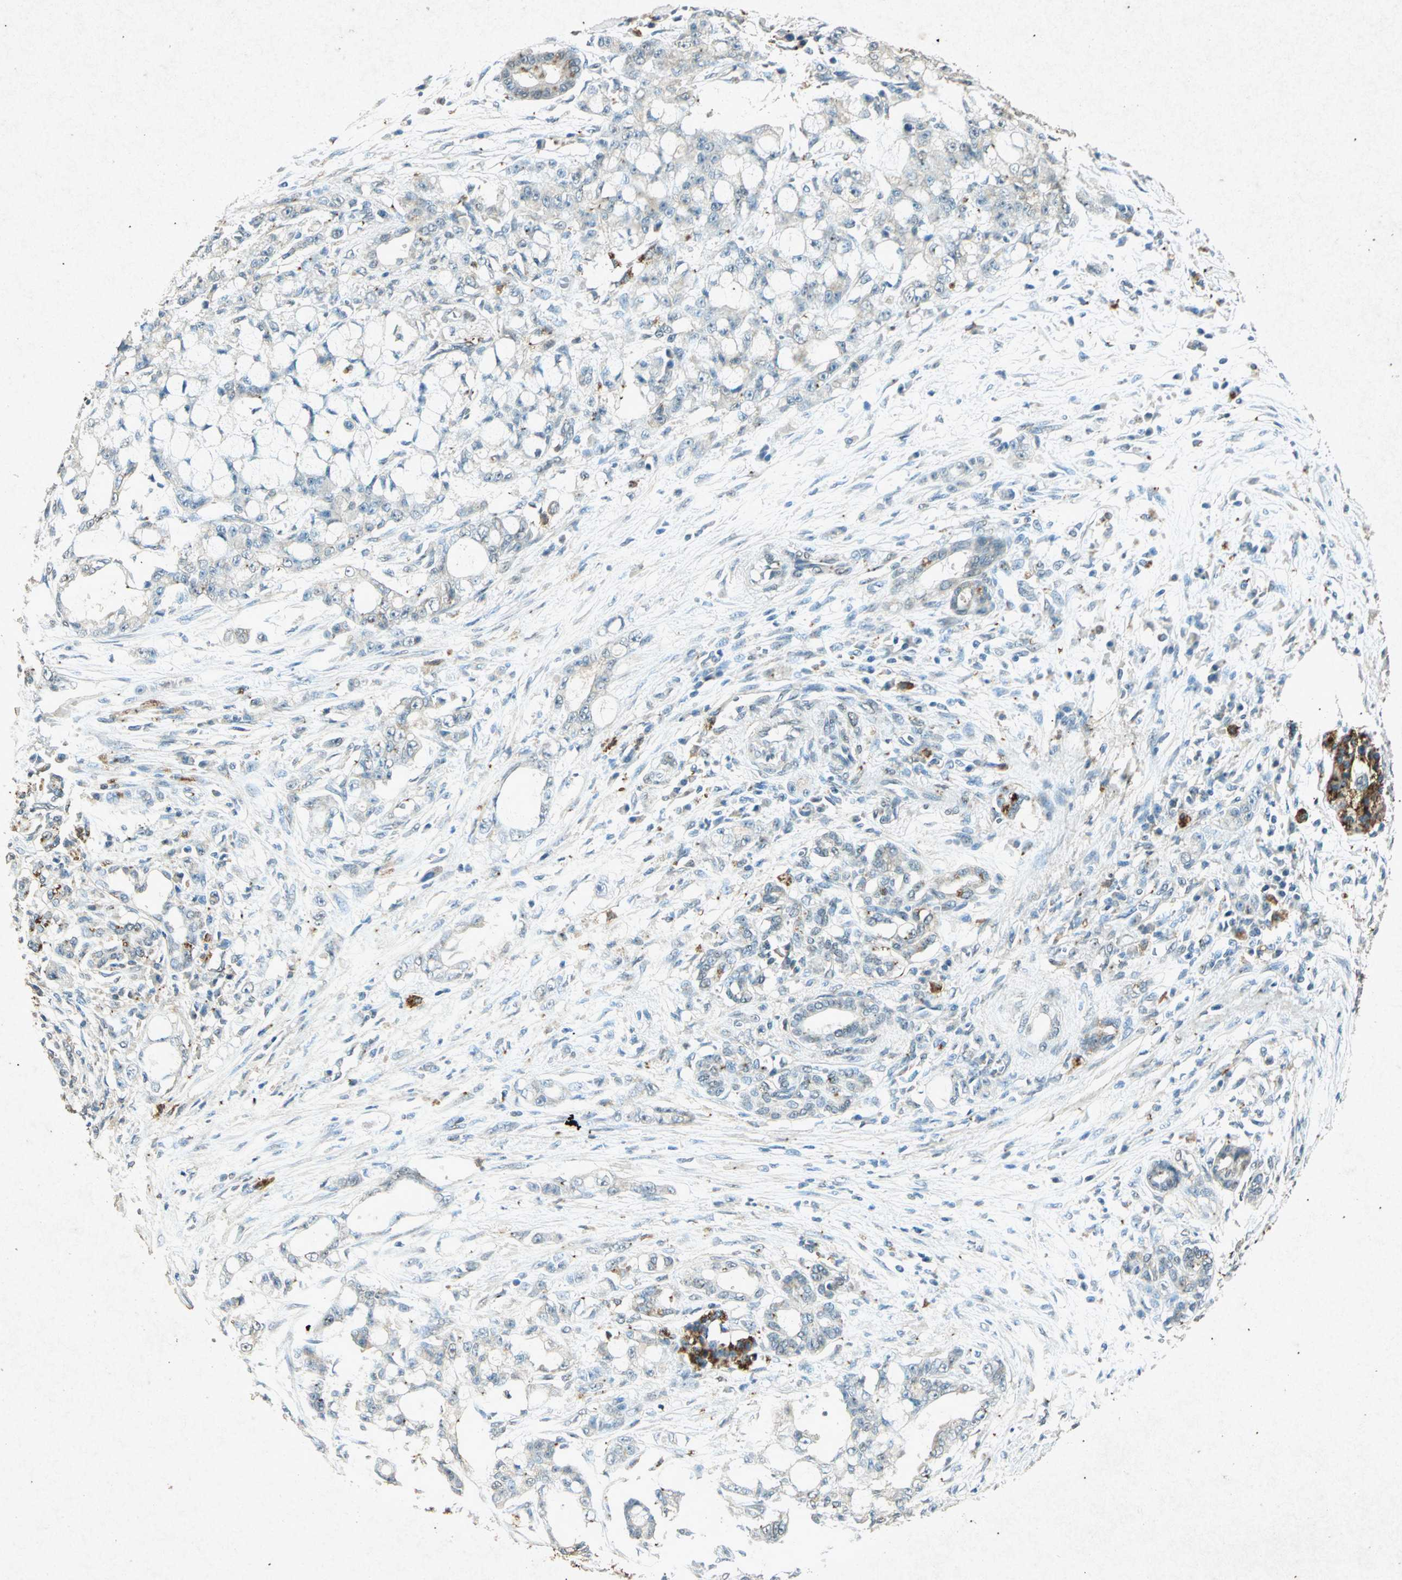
{"staining": {"intensity": "moderate", "quantity": "<25%", "location": "cytoplasmic/membranous"}, "tissue": "pancreatic cancer", "cell_type": "Tumor cells", "image_type": "cancer", "snomed": [{"axis": "morphology", "description": "Adenocarcinoma, NOS"}, {"axis": "topography", "description": "Pancreas"}], "caption": "Moderate cytoplasmic/membranous staining is appreciated in approximately <25% of tumor cells in pancreatic adenocarcinoma. (DAB IHC with brightfield microscopy, high magnification).", "gene": "PSEN1", "patient": {"sex": "female", "age": 73}}